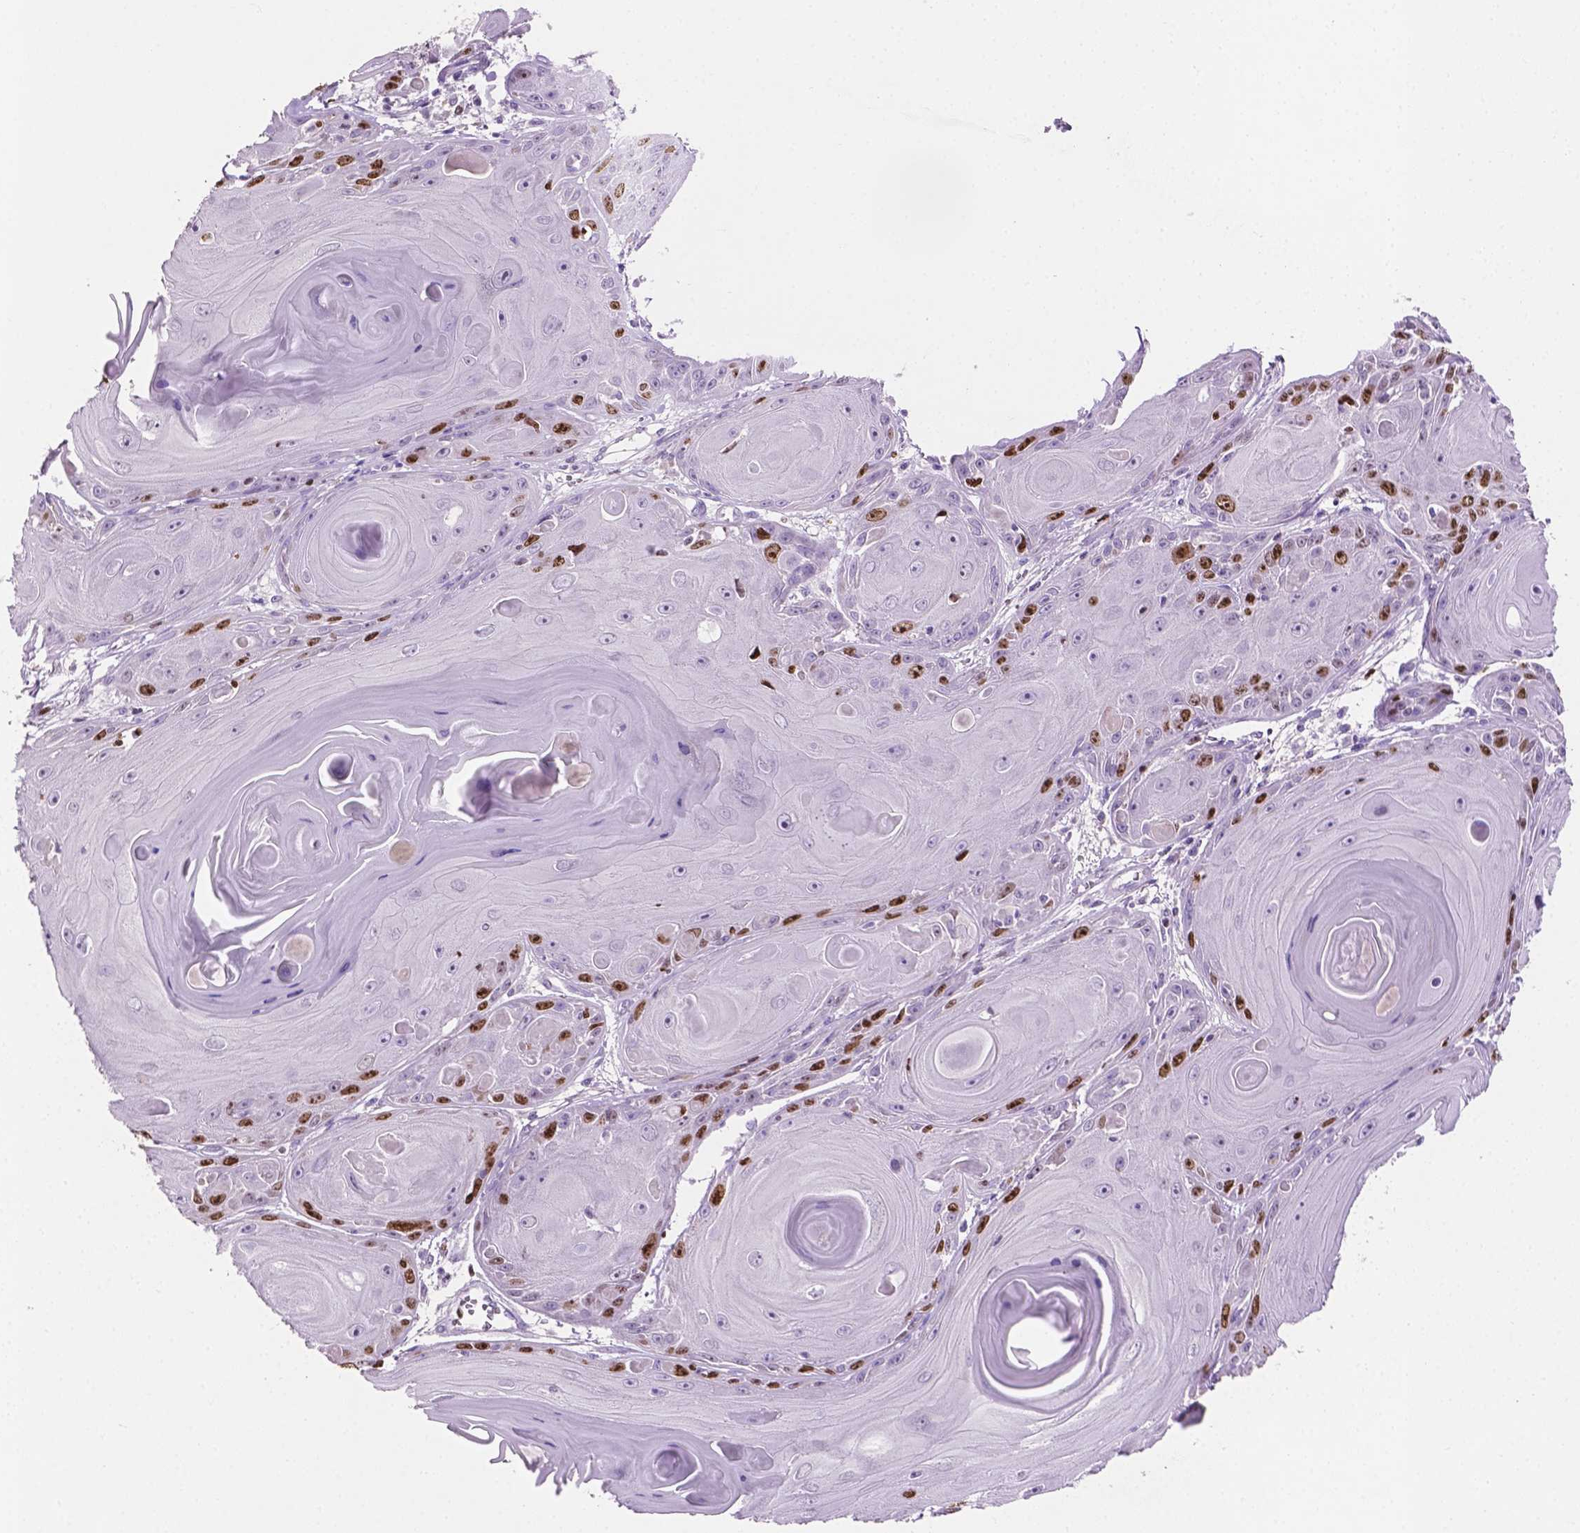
{"staining": {"intensity": "moderate", "quantity": "25%-75%", "location": "nuclear"}, "tissue": "skin cancer", "cell_type": "Tumor cells", "image_type": "cancer", "snomed": [{"axis": "morphology", "description": "Squamous cell carcinoma, NOS"}, {"axis": "topography", "description": "Skin"}, {"axis": "topography", "description": "Vulva"}], "caption": "Immunohistochemistry (IHC) photomicrograph of neoplastic tissue: skin cancer stained using immunohistochemistry shows medium levels of moderate protein expression localized specifically in the nuclear of tumor cells, appearing as a nuclear brown color.", "gene": "SIAH2", "patient": {"sex": "female", "age": 85}}